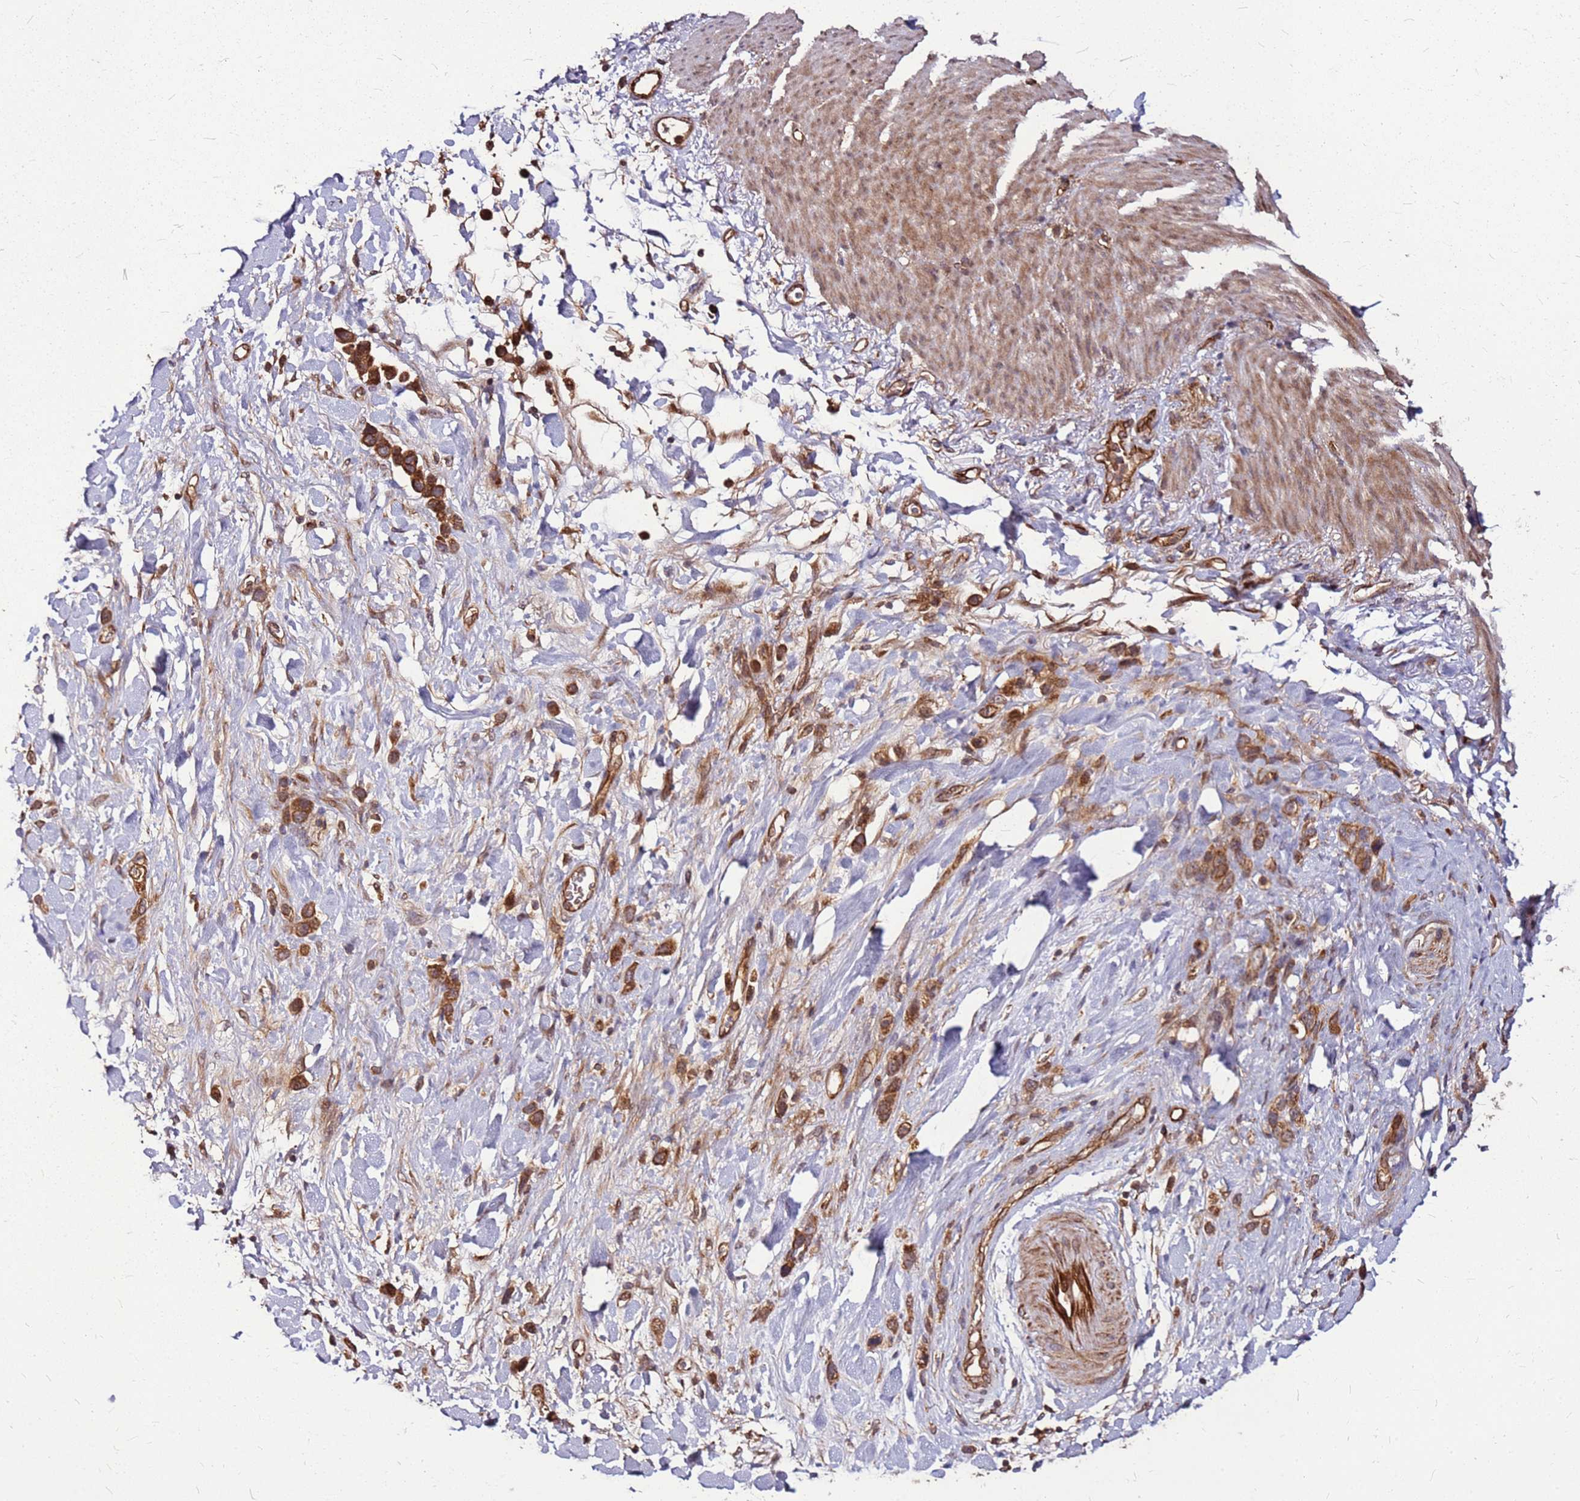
{"staining": {"intensity": "strong", "quantity": ">75%", "location": "cytoplasmic/membranous"}, "tissue": "stomach cancer", "cell_type": "Tumor cells", "image_type": "cancer", "snomed": [{"axis": "morphology", "description": "Adenocarcinoma, NOS"}, {"axis": "topography", "description": "Stomach"}], "caption": "A high-resolution micrograph shows immunohistochemistry staining of stomach adenocarcinoma, which reveals strong cytoplasmic/membranous staining in approximately >75% of tumor cells. (Stains: DAB in brown, nuclei in blue, Microscopy: brightfield microscopy at high magnification).", "gene": "LYPLAL1", "patient": {"sex": "female", "age": 65}}